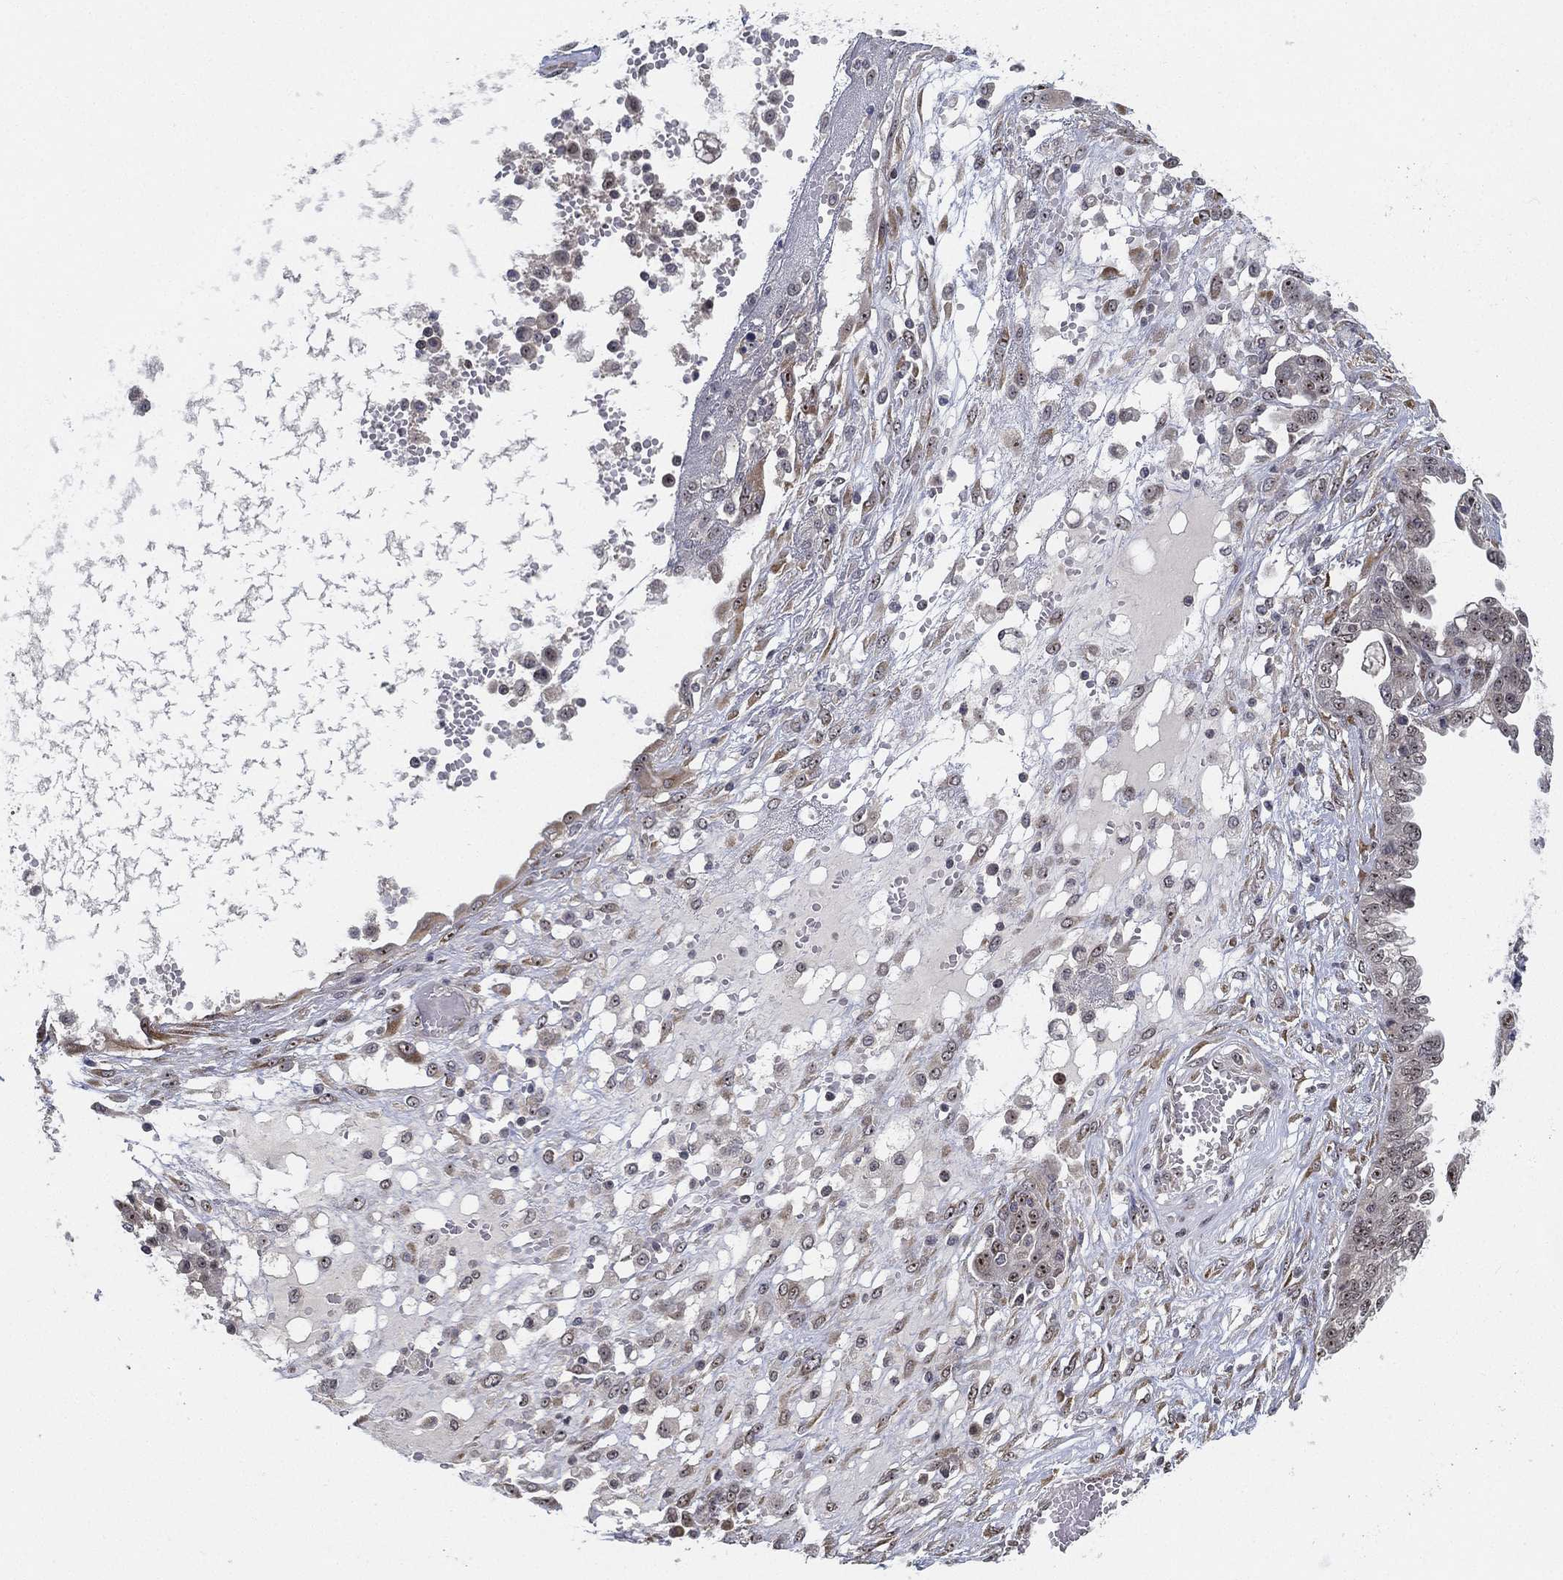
{"staining": {"intensity": "moderate", "quantity": "<25%", "location": "nuclear"}, "tissue": "ovarian cancer", "cell_type": "Tumor cells", "image_type": "cancer", "snomed": [{"axis": "morphology", "description": "Cystadenocarcinoma, serous, NOS"}, {"axis": "topography", "description": "Ovary"}], "caption": "Protein staining of serous cystadenocarcinoma (ovarian) tissue demonstrates moderate nuclear positivity in about <25% of tumor cells.", "gene": "PPP1R16B", "patient": {"sex": "female", "age": 67}}